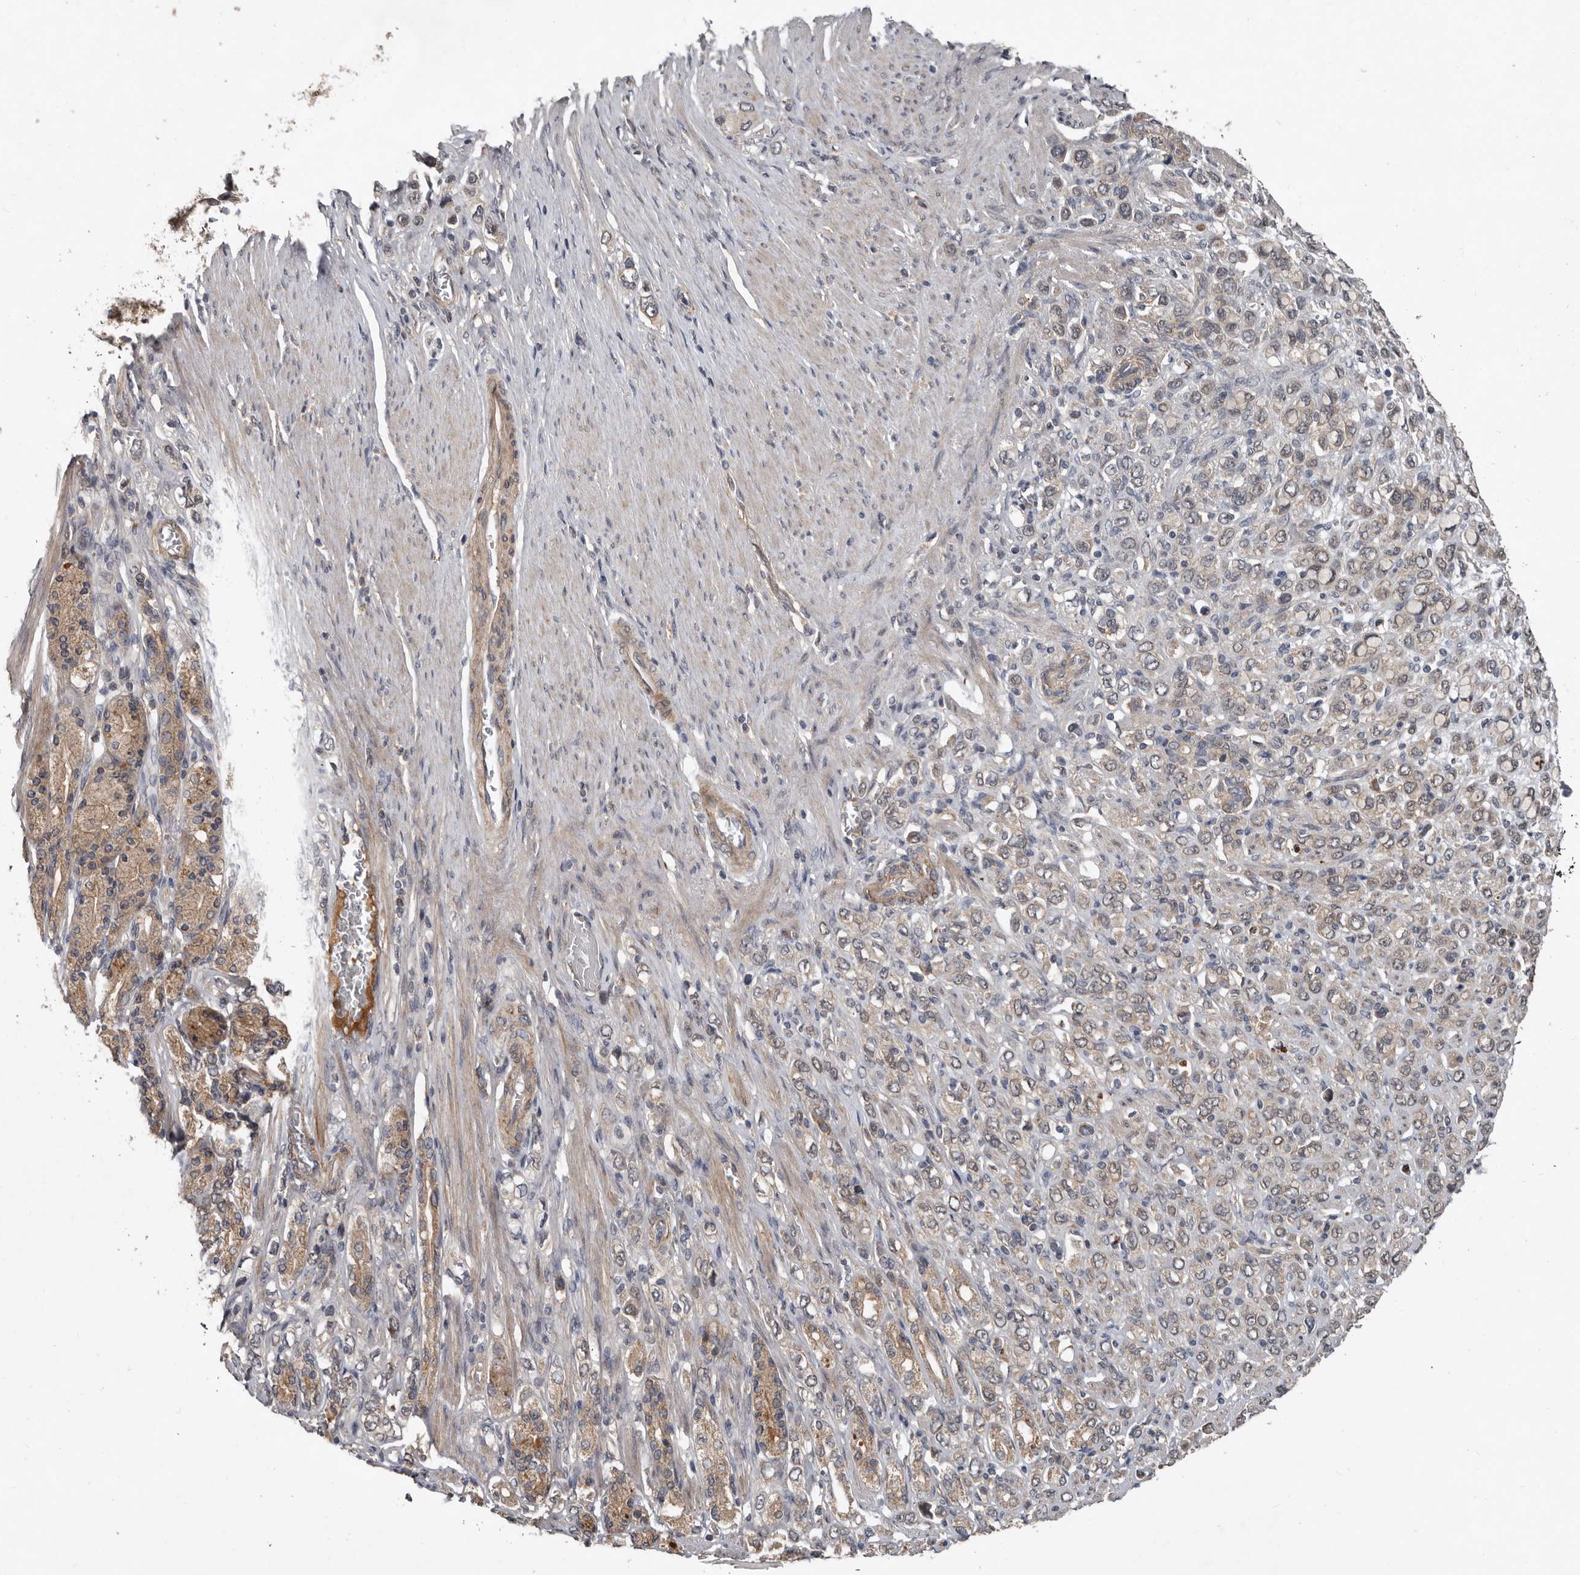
{"staining": {"intensity": "weak", "quantity": "<25%", "location": "cytoplasmic/membranous"}, "tissue": "stomach cancer", "cell_type": "Tumor cells", "image_type": "cancer", "snomed": [{"axis": "morphology", "description": "Adenocarcinoma, NOS"}, {"axis": "topography", "description": "Stomach"}], "caption": "There is no significant staining in tumor cells of stomach cancer.", "gene": "DNAJB4", "patient": {"sex": "female", "age": 65}}